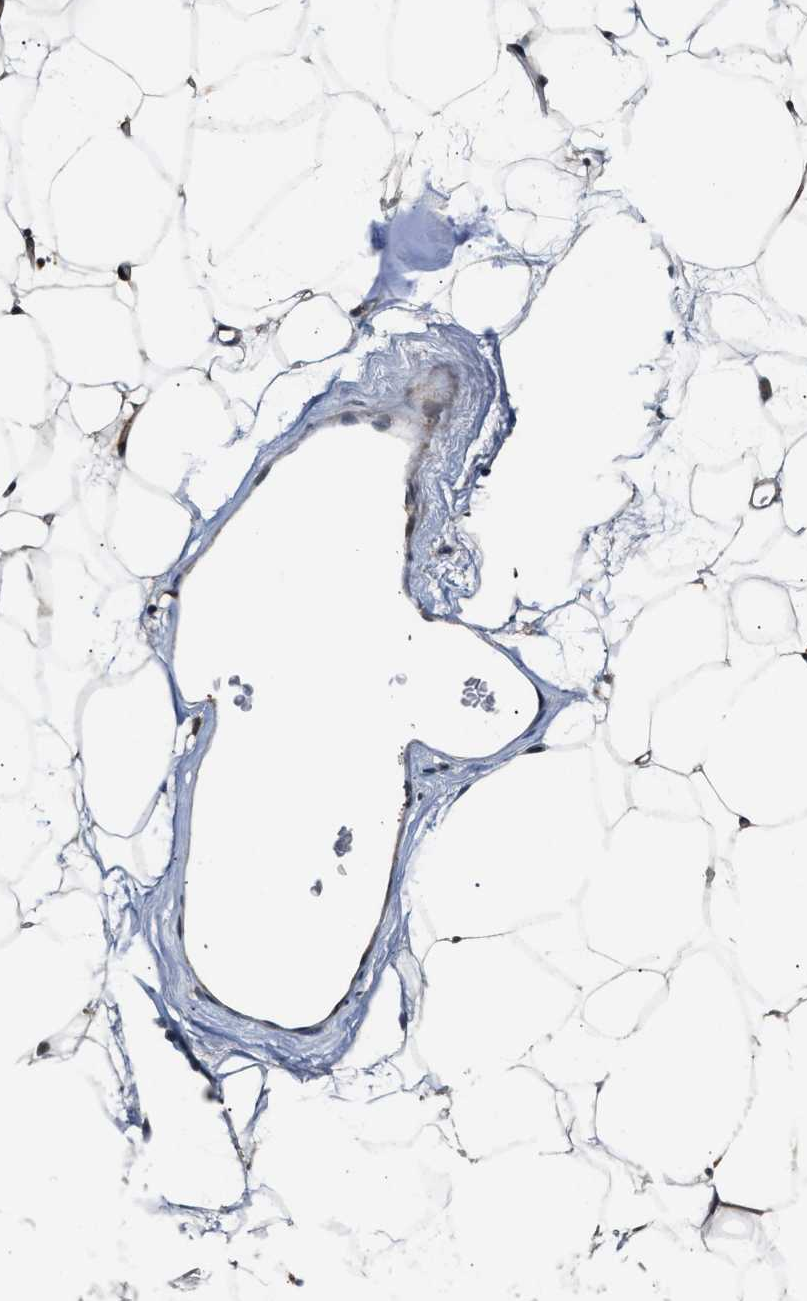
{"staining": {"intensity": "moderate", "quantity": ">75%", "location": "cytoplasmic/membranous"}, "tissue": "adipose tissue", "cell_type": "Adipocytes", "image_type": "normal", "snomed": [{"axis": "morphology", "description": "Normal tissue, NOS"}, {"axis": "topography", "description": "Breast"}, {"axis": "topography", "description": "Soft tissue"}], "caption": "Immunohistochemistry image of normal adipose tissue: human adipose tissue stained using immunohistochemistry demonstrates medium levels of moderate protein expression localized specifically in the cytoplasmic/membranous of adipocytes, appearing as a cytoplasmic/membranous brown color.", "gene": "TUT7", "patient": {"sex": "female", "age": 75}}